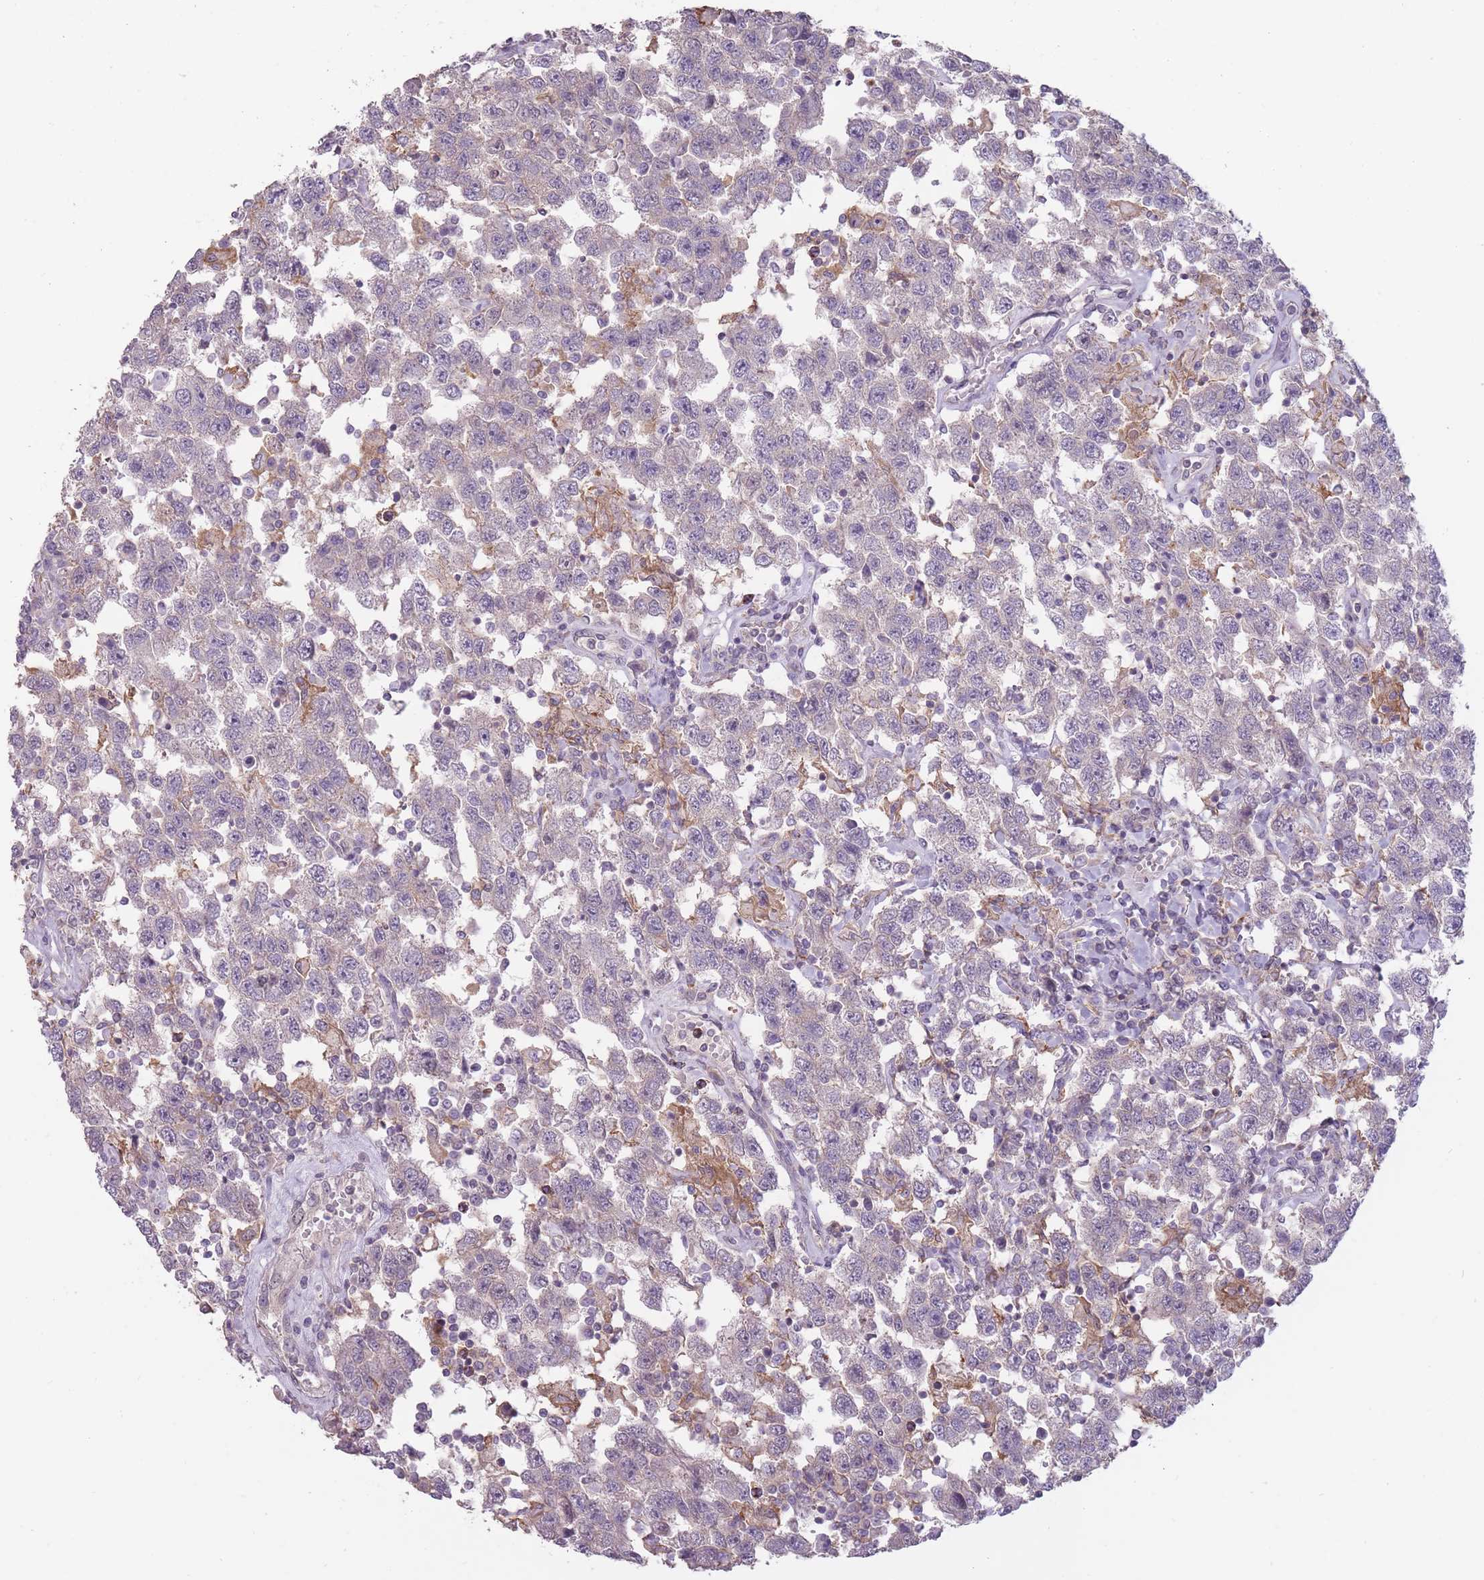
{"staining": {"intensity": "negative", "quantity": "none", "location": "none"}, "tissue": "testis cancer", "cell_type": "Tumor cells", "image_type": "cancer", "snomed": [{"axis": "morphology", "description": "Seminoma, NOS"}, {"axis": "topography", "description": "Testis"}], "caption": "IHC histopathology image of neoplastic tissue: testis cancer (seminoma) stained with DAB demonstrates no significant protein staining in tumor cells.", "gene": "TET3", "patient": {"sex": "male", "age": 41}}